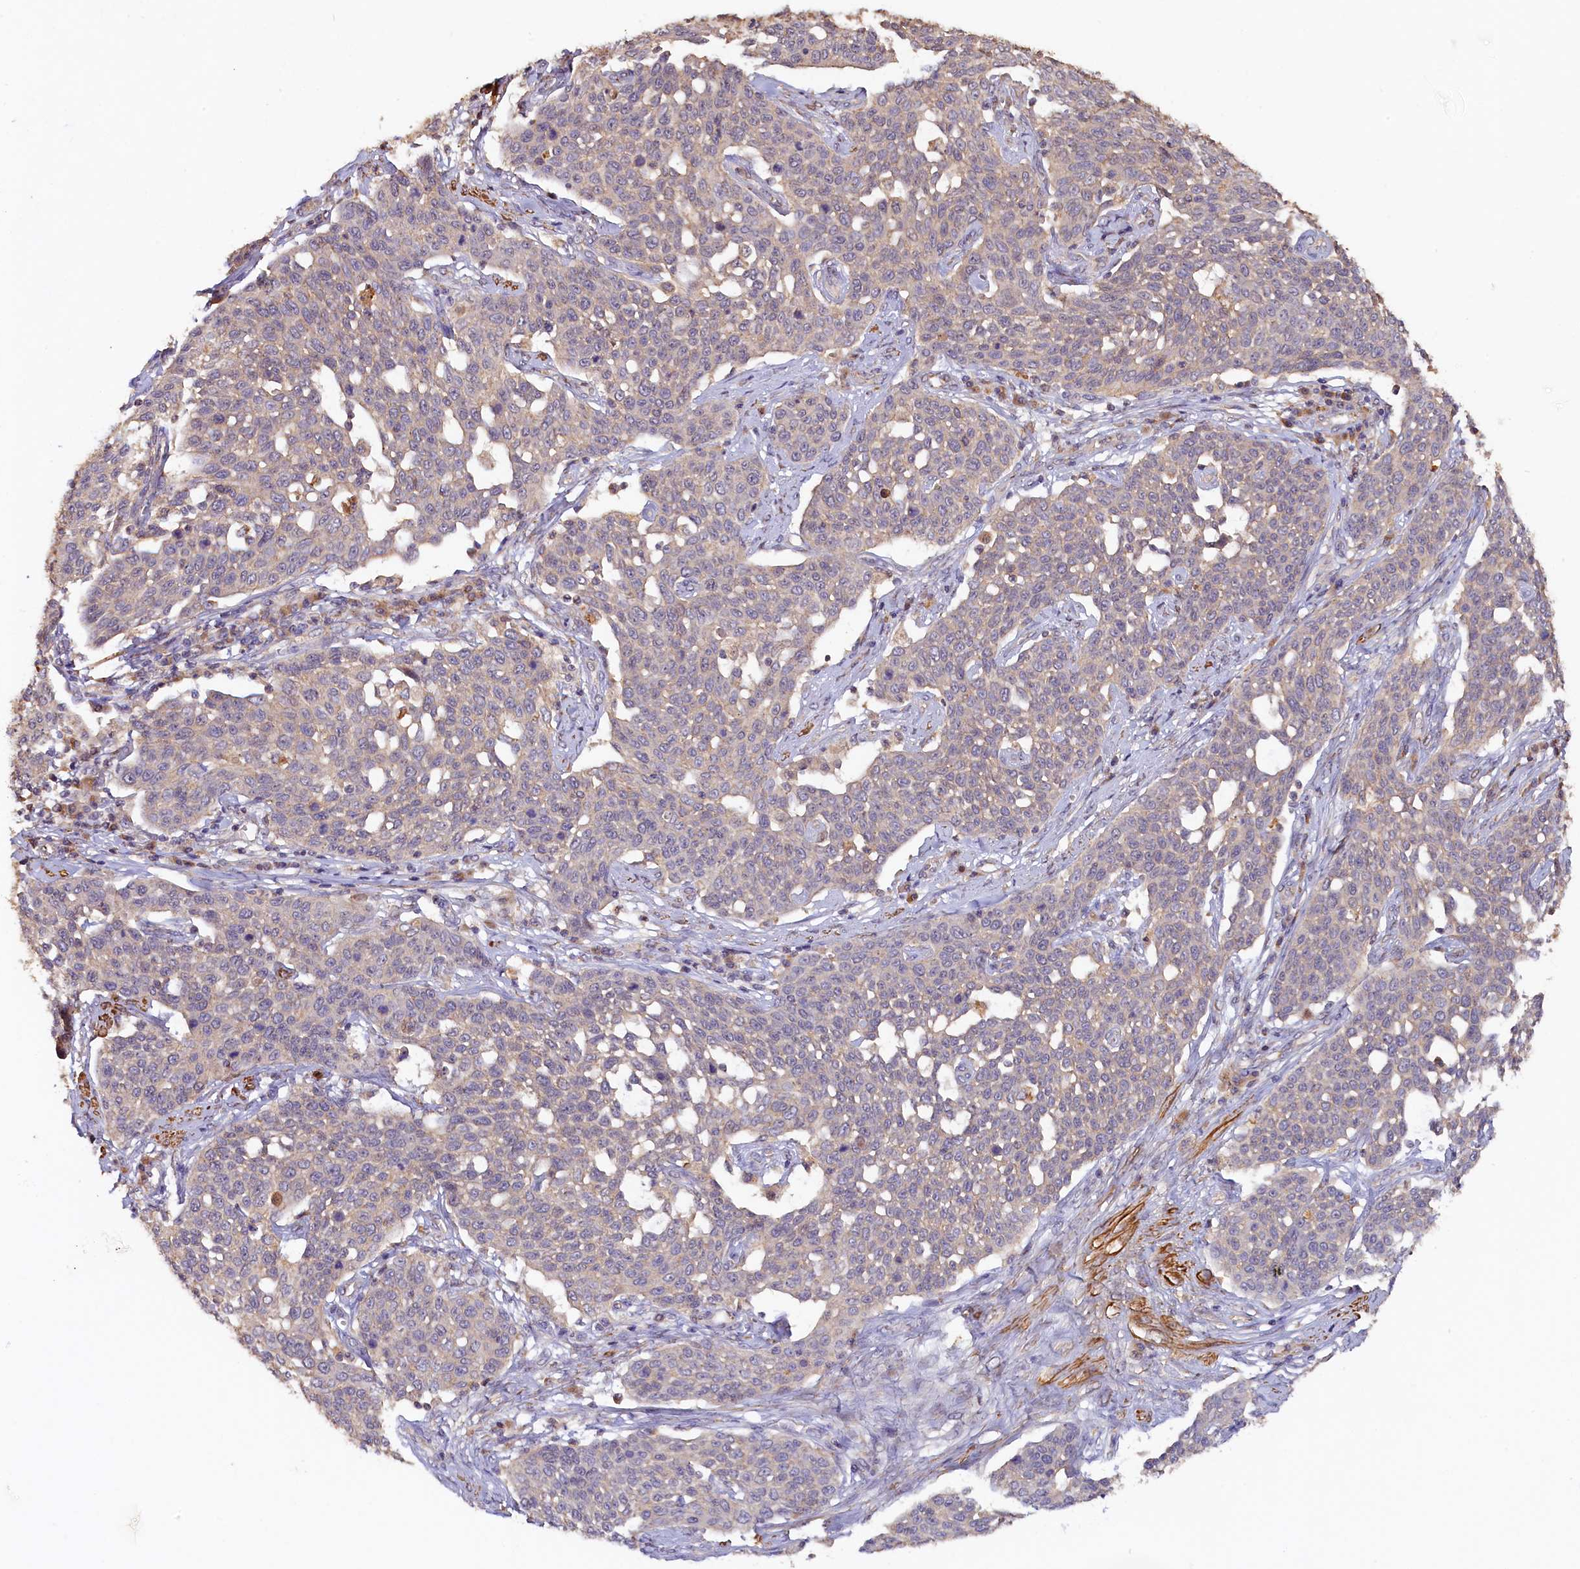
{"staining": {"intensity": "weak", "quantity": "<25%", "location": "cytoplasmic/membranous"}, "tissue": "cervical cancer", "cell_type": "Tumor cells", "image_type": "cancer", "snomed": [{"axis": "morphology", "description": "Squamous cell carcinoma, NOS"}, {"axis": "topography", "description": "Cervix"}], "caption": "Tumor cells are negative for brown protein staining in cervical squamous cell carcinoma.", "gene": "TANGO6", "patient": {"sex": "female", "age": 34}}